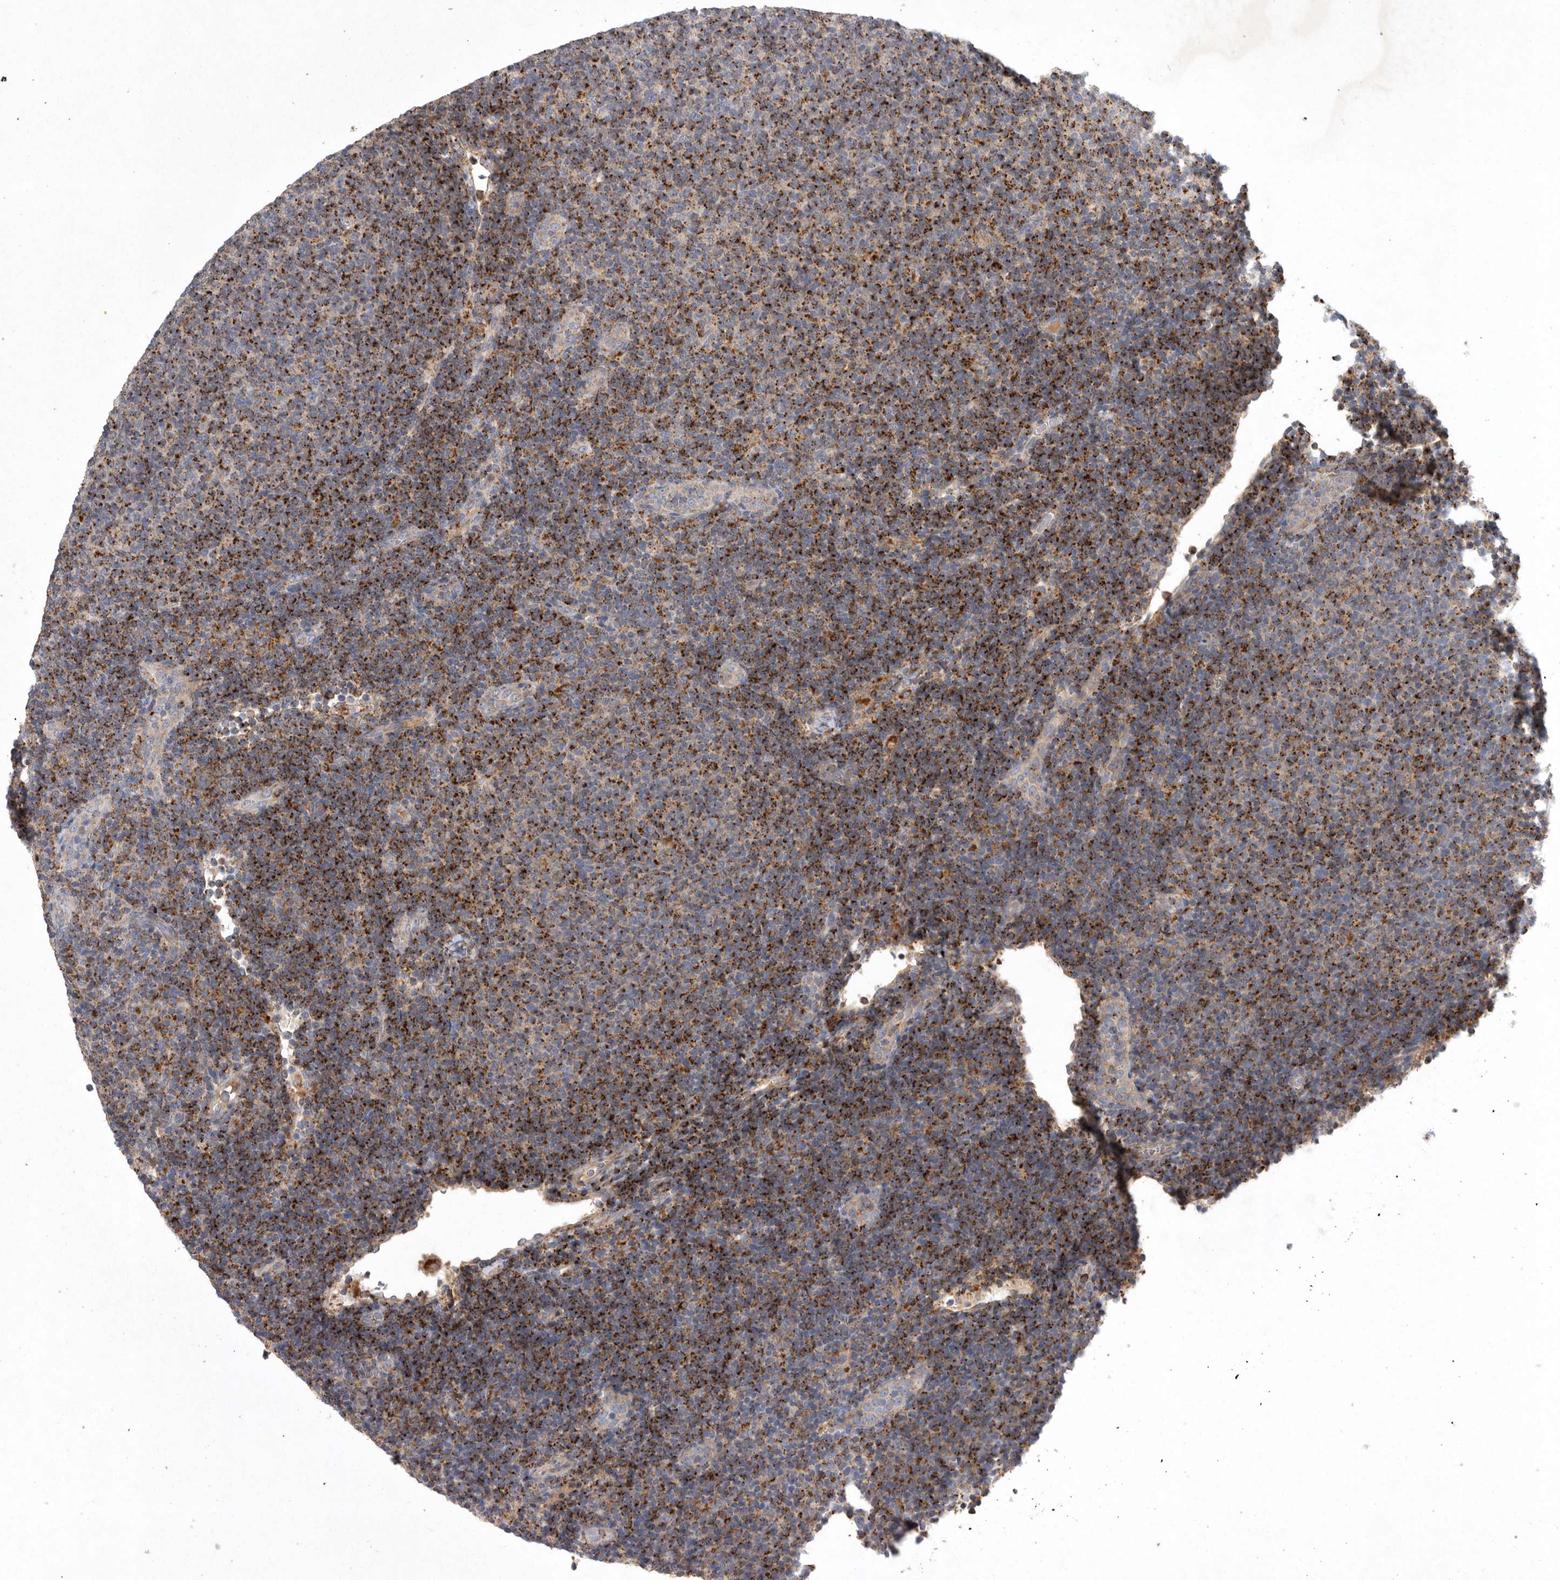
{"staining": {"intensity": "strong", "quantity": ">75%", "location": "cytoplasmic/membranous"}, "tissue": "lymphoma", "cell_type": "Tumor cells", "image_type": "cancer", "snomed": [{"axis": "morphology", "description": "Malignant lymphoma, non-Hodgkin's type, Low grade"}, {"axis": "topography", "description": "Lymph node"}], "caption": "A brown stain highlights strong cytoplasmic/membranous expression of a protein in human malignant lymphoma, non-Hodgkin's type (low-grade) tumor cells. (brown staining indicates protein expression, while blue staining denotes nuclei).", "gene": "LAMTOR3", "patient": {"sex": "male", "age": 66}}